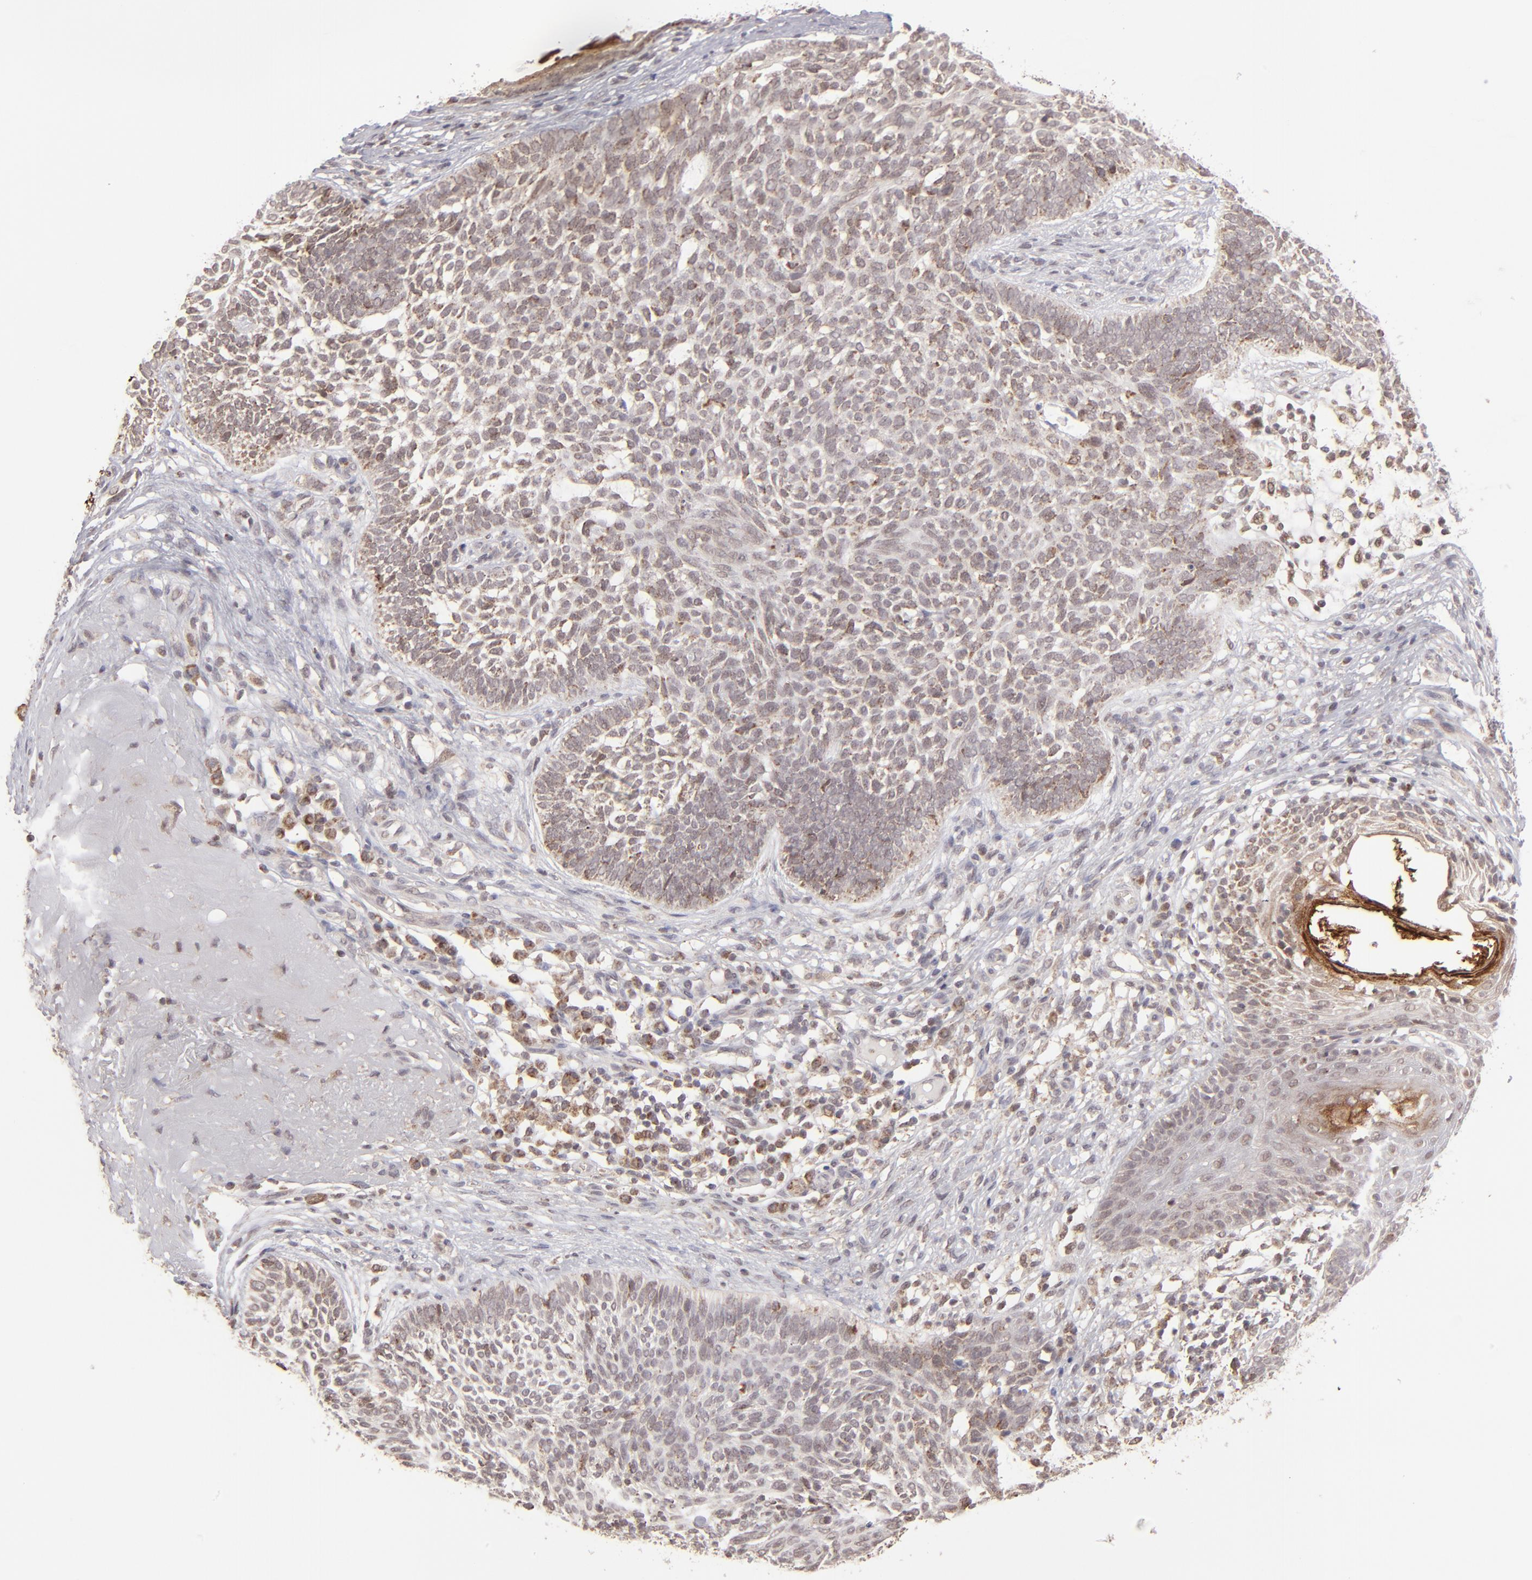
{"staining": {"intensity": "moderate", "quantity": "<25%", "location": "cytoplasmic/membranous"}, "tissue": "skin cancer", "cell_type": "Tumor cells", "image_type": "cancer", "snomed": [{"axis": "morphology", "description": "Basal cell carcinoma"}, {"axis": "topography", "description": "Skin"}], "caption": "IHC image of neoplastic tissue: human basal cell carcinoma (skin) stained using immunohistochemistry exhibits low levels of moderate protein expression localized specifically in the cytoplasmic/membranous of tumor cells, appearing as a cytoplasmic/membranous brown color.", "gene": "SLC15A1", "patient": {"sex": "male", "age": 74}}